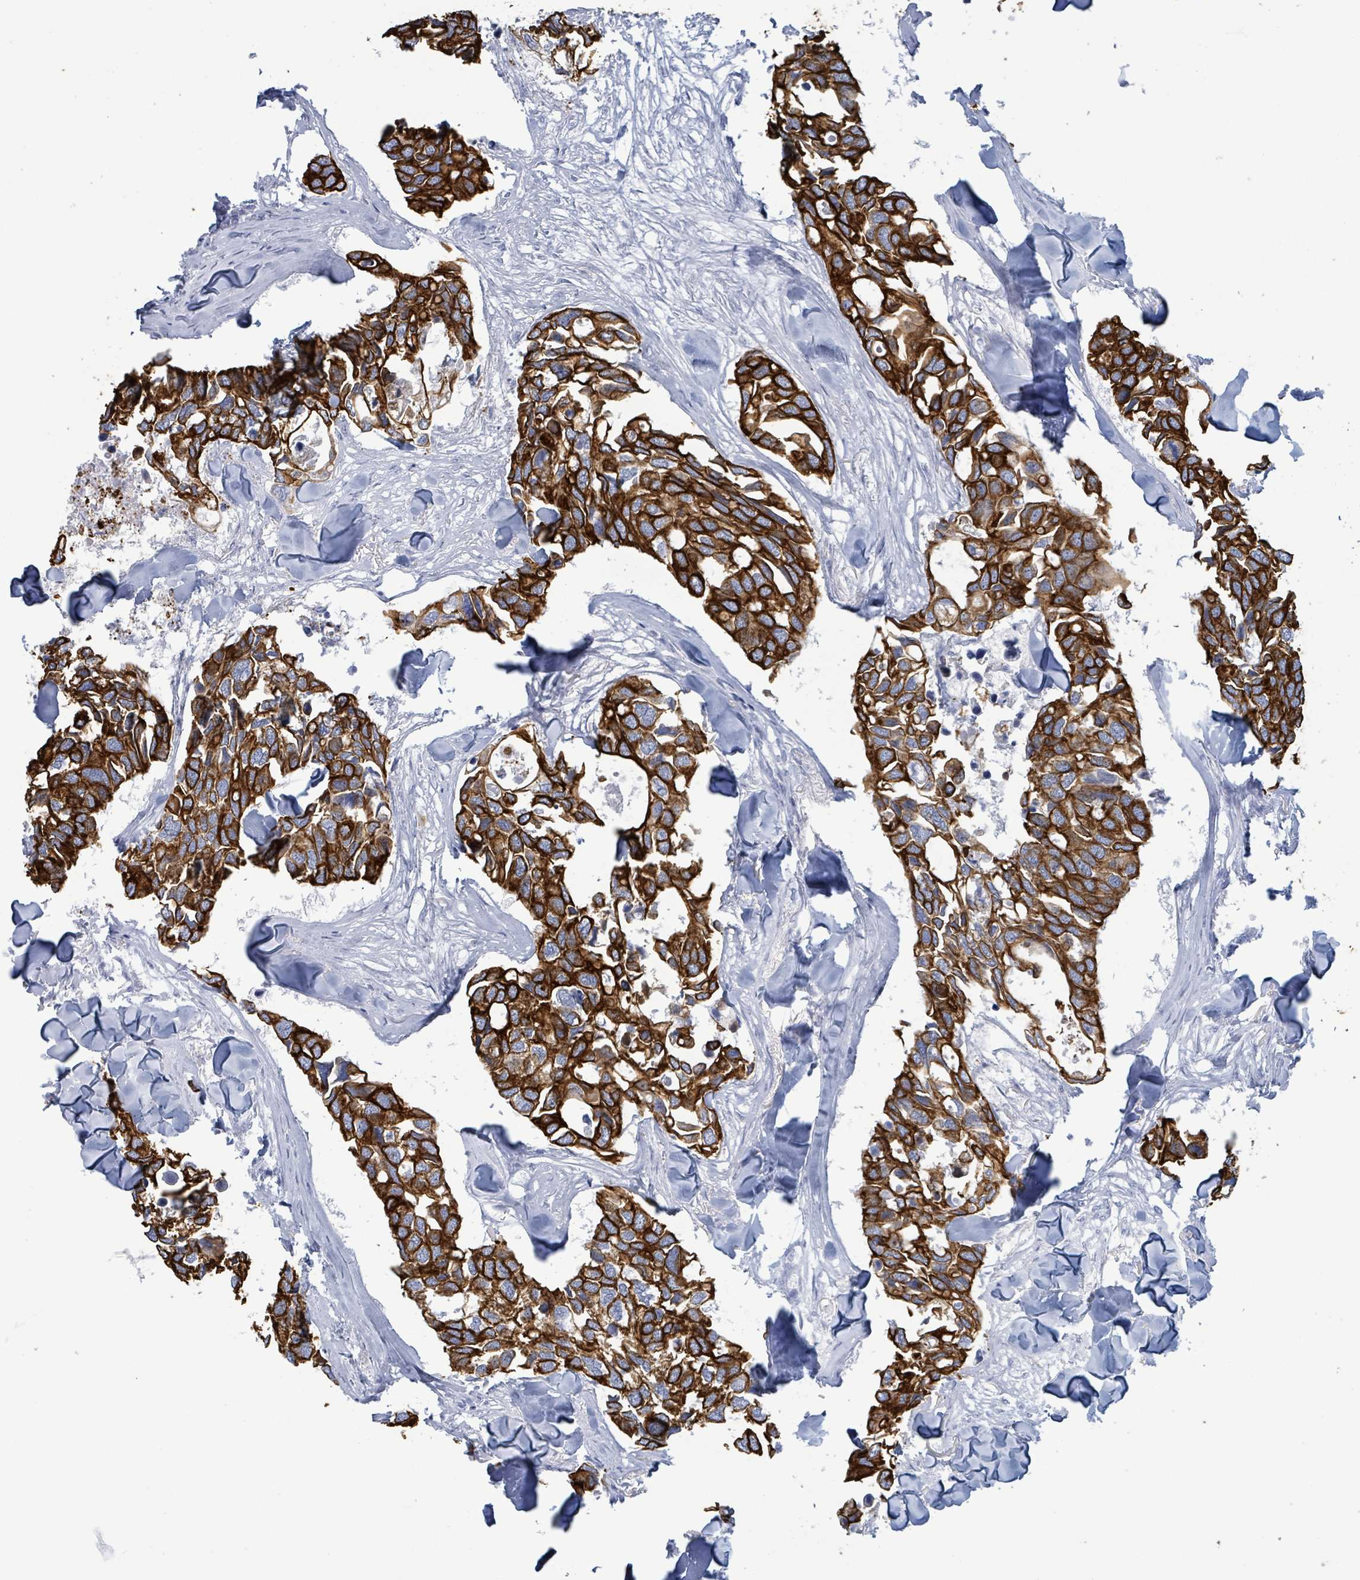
{"staining": {"intensity": "strong", "quantity": ">75%", "location": "cytoplasmic/membranous"}, "tissue": "breast cancer", "cell_type": "Tumor cells", "image_type": "cancer", "snomed": [{"axis": "morphology", "description": "Duct carcinoma"}, {"axis": "topography", "description": "Breast"}], "caption": "Brown immunohistochemical staining in human breast cancer displays strong cytoplasmic/membranous expression in approximately >75% of tumor cells.", "gene": "KRT8", "patient": {"sex": "female", "age": 83}}